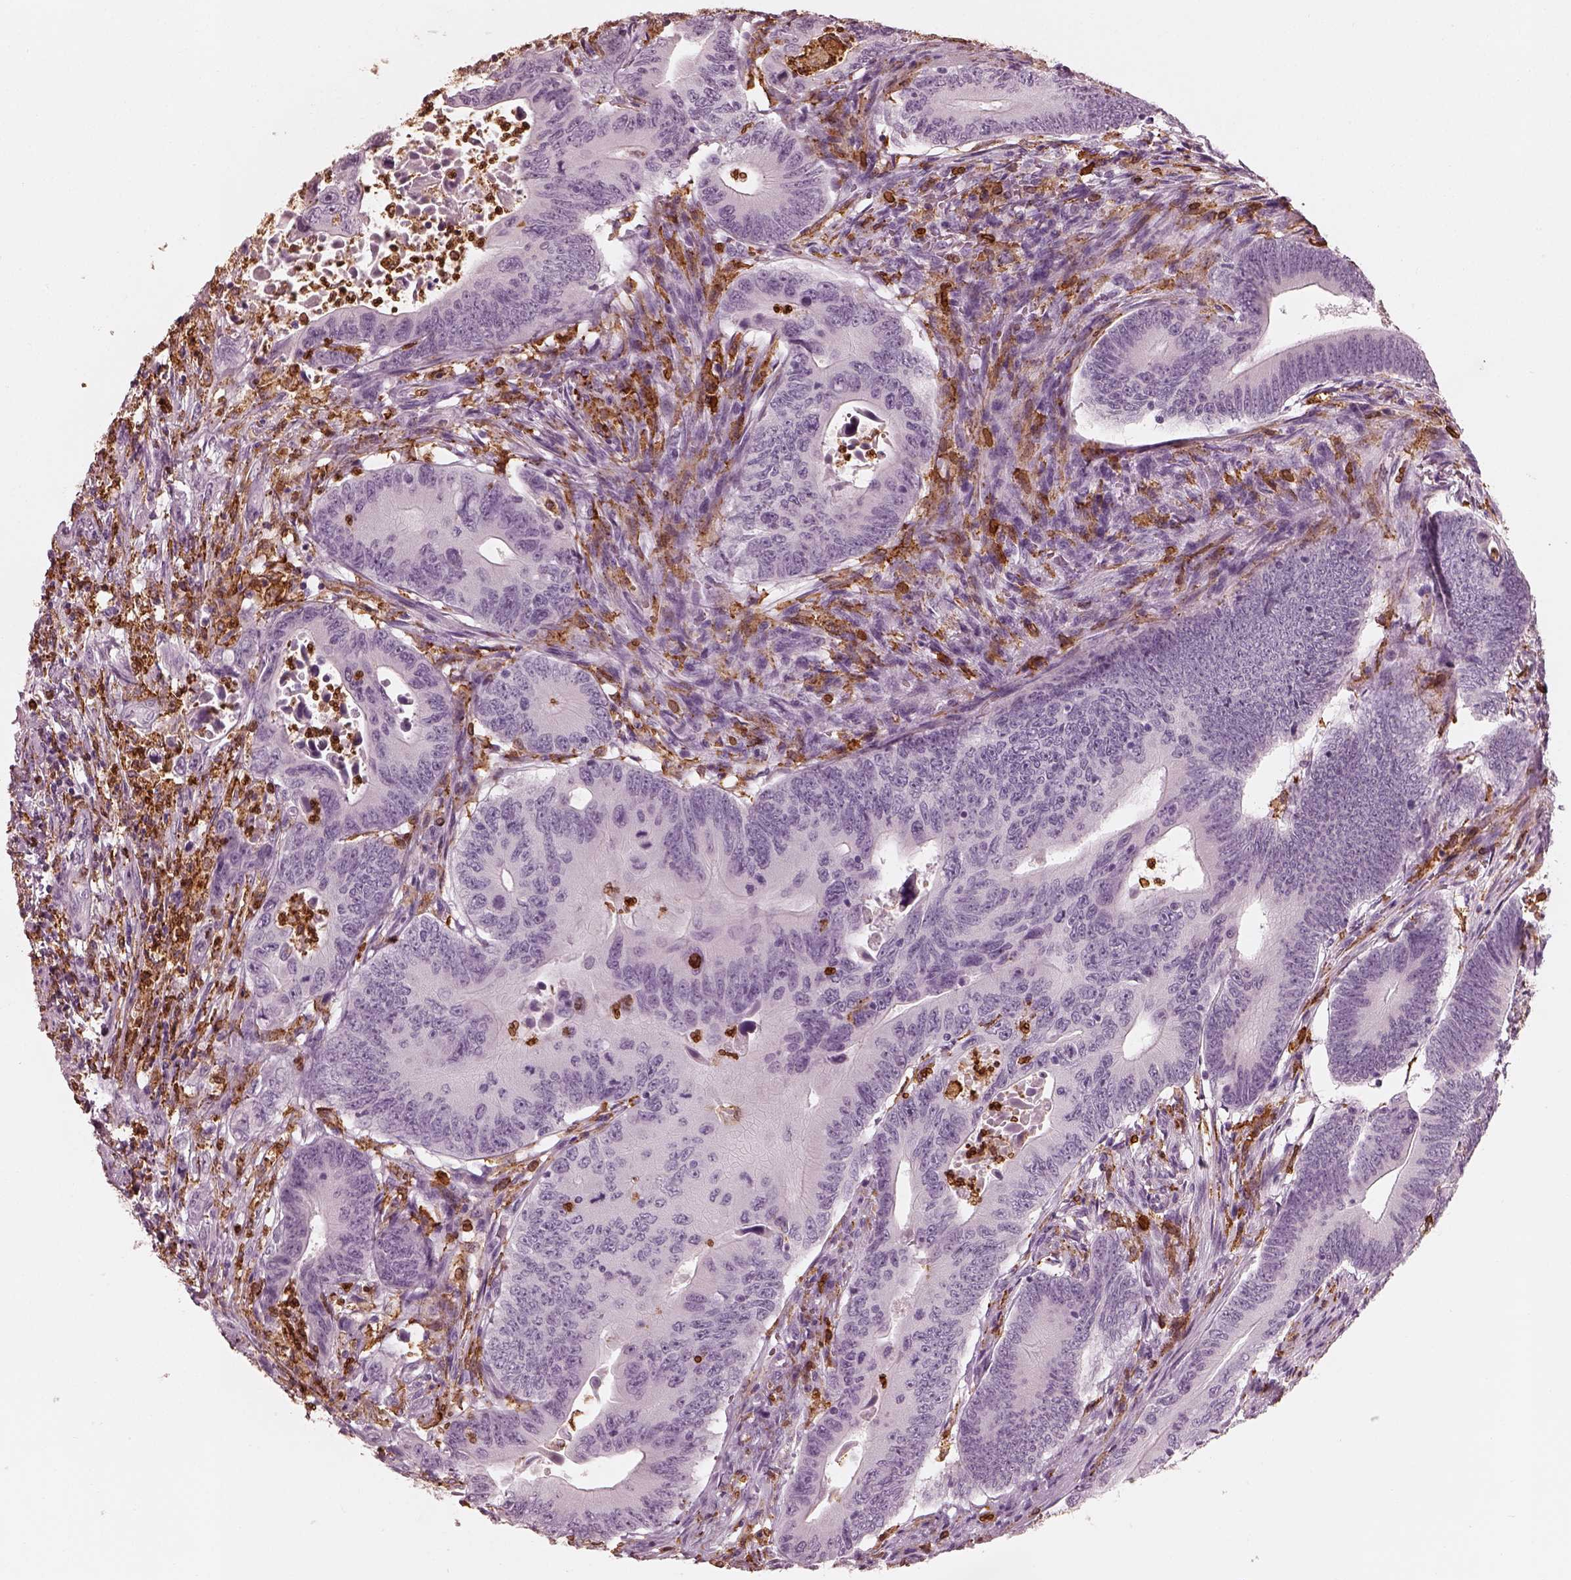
{"staining": {"intensity": "negative", "quantity": "none", "location": "none"}, "tissue": "colorectal cancer", "cell_type": "Tumor cells", "image_type": "cancer", "snomed": [{"axis": "morphology", "description": "Adenocarcinoma, NOS"}, {"axis": "topography", "description": "Colon"}], "caption": "This image is of colorectal cancer stained with immunohistochemistry (IHC) to label a protein in brown with the nuclei are counter-stained blue. There is no expression in tumor cells.", "gene": "ALOX5", "patient": {"sex": "female", "age": 90}}